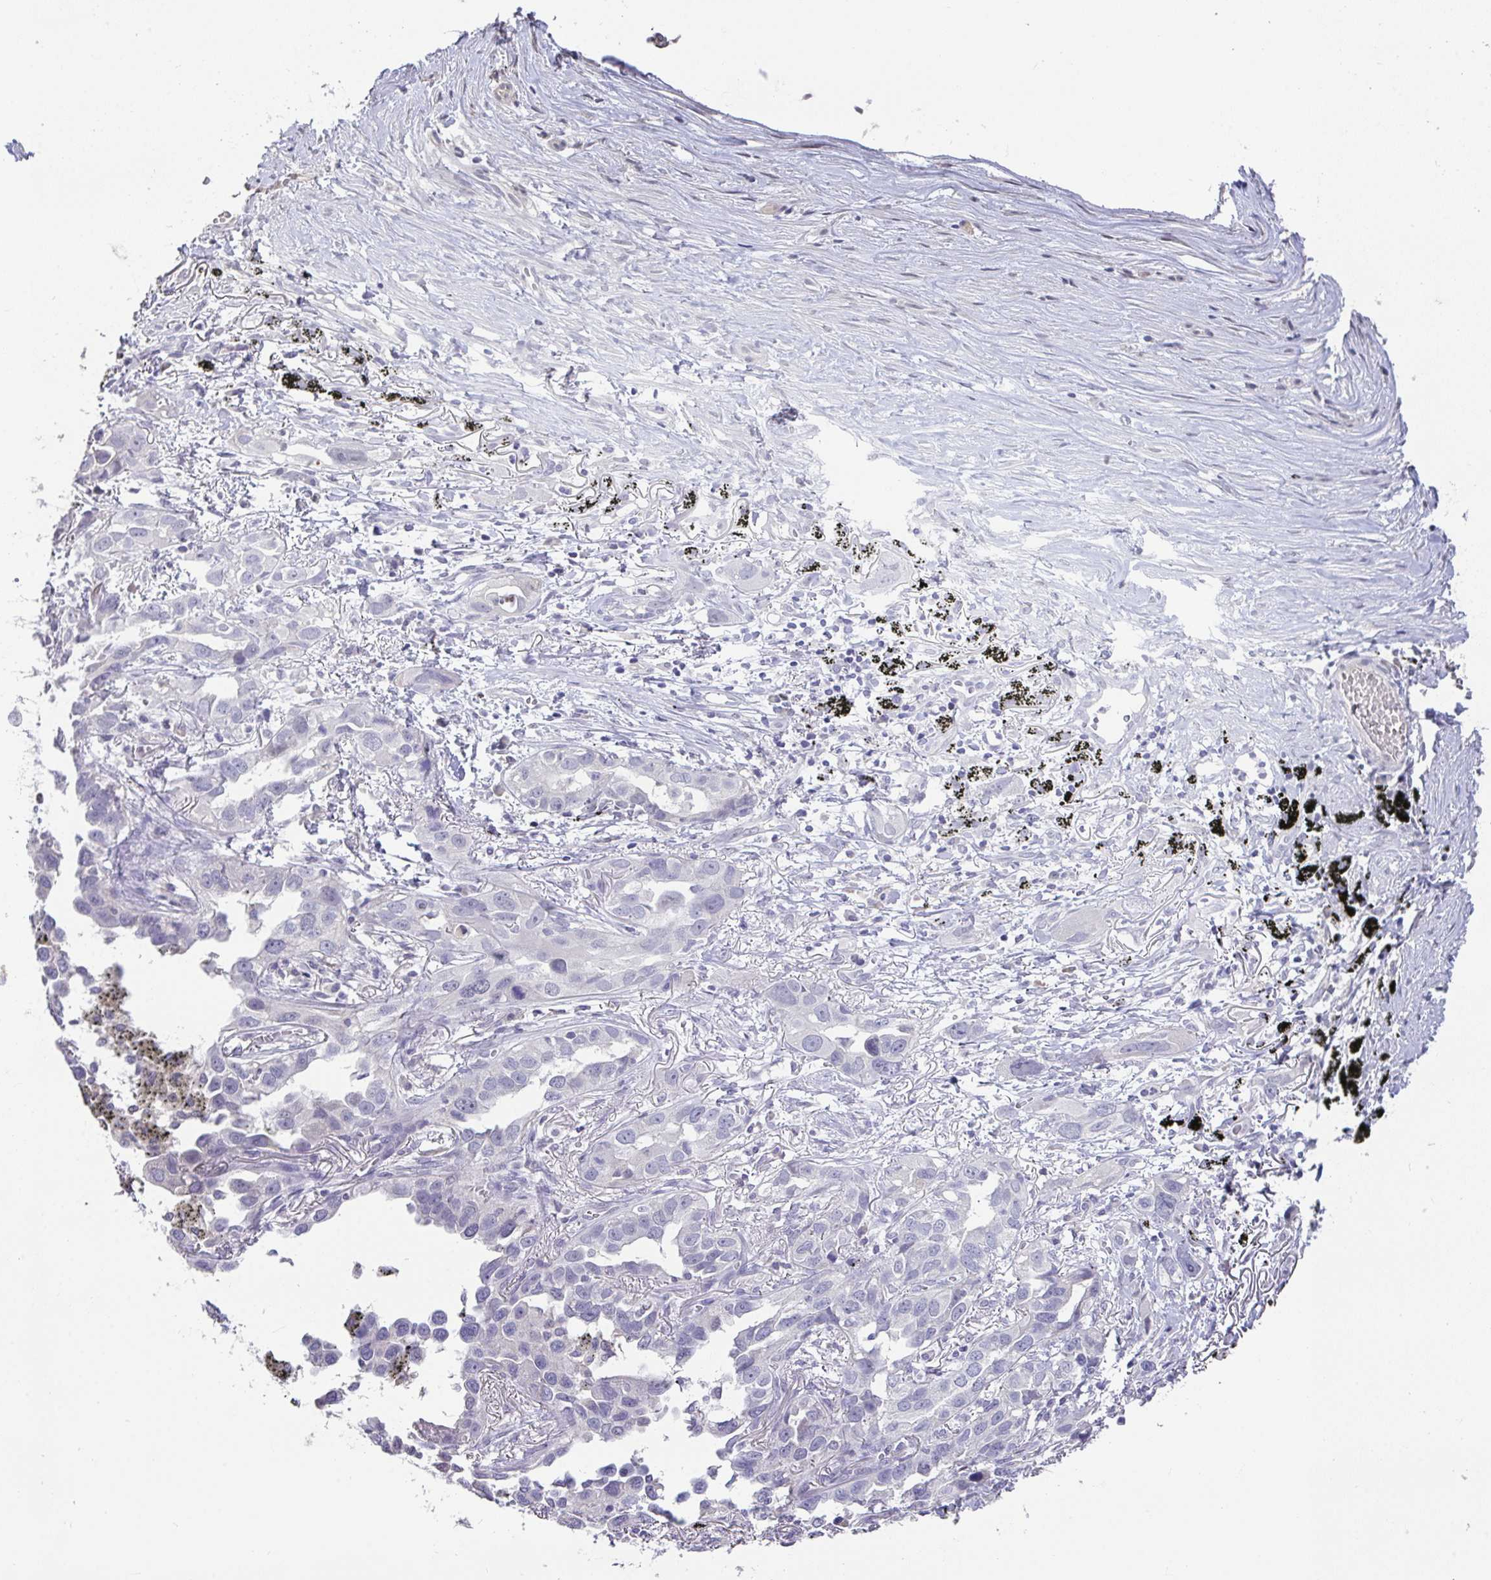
{"staining": {"intensity": "negative", "quantity": "none", "location": "none"}, "tissue": "lung cancer", "cell_type": "Tumor cells", "image_type": "cancer", "snomed": [{"axis": "morphology", "description": "Adenocarcinoma, NOS"}, {"axis": "topography", "description": "Lung"}], "caption": "A high-resolution histopathology image shows immunohistochemistry (IHC) staining of lung cancer, which shows no significant staining in tumor cells.", "gene": "GLTPD2", "patient": {"sex": "male", "age": 67}}